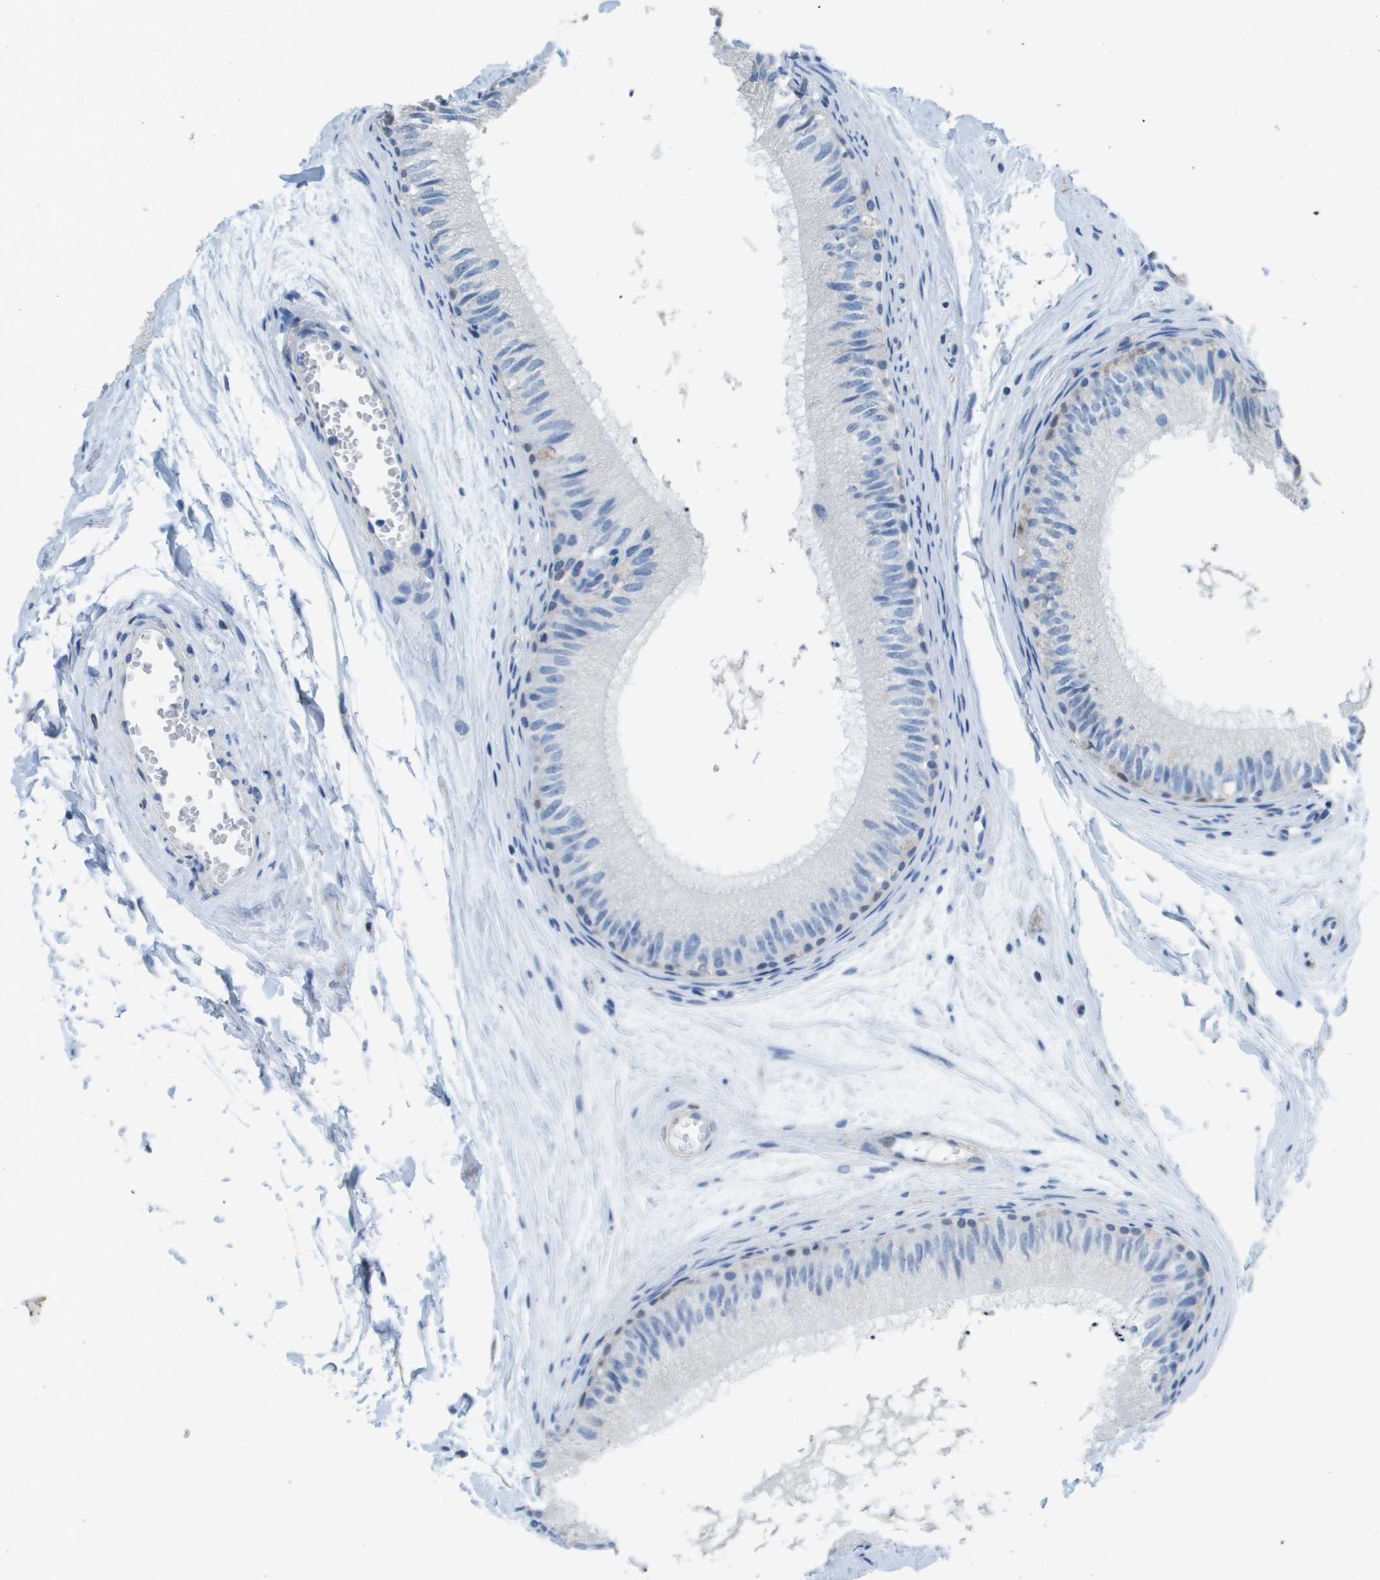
{"staining": {"intensity": "negative", "quantity": "none", "location": "none"}, "tissue": "epididymis", "cell_type": "Glandular cells", "image_type": "normal", "snomed": [{"axis": "morphology", "description": "Normal tissue, NOS"}, {"axis": "topography", "description": "Epididymis"}], "caption": "Immunohistochemical staining of unremarkable human epididymis reveals no significant positivity in glandular cells.", "gene": "FABP5", "patient": {"sex": "male", "age": 56}}